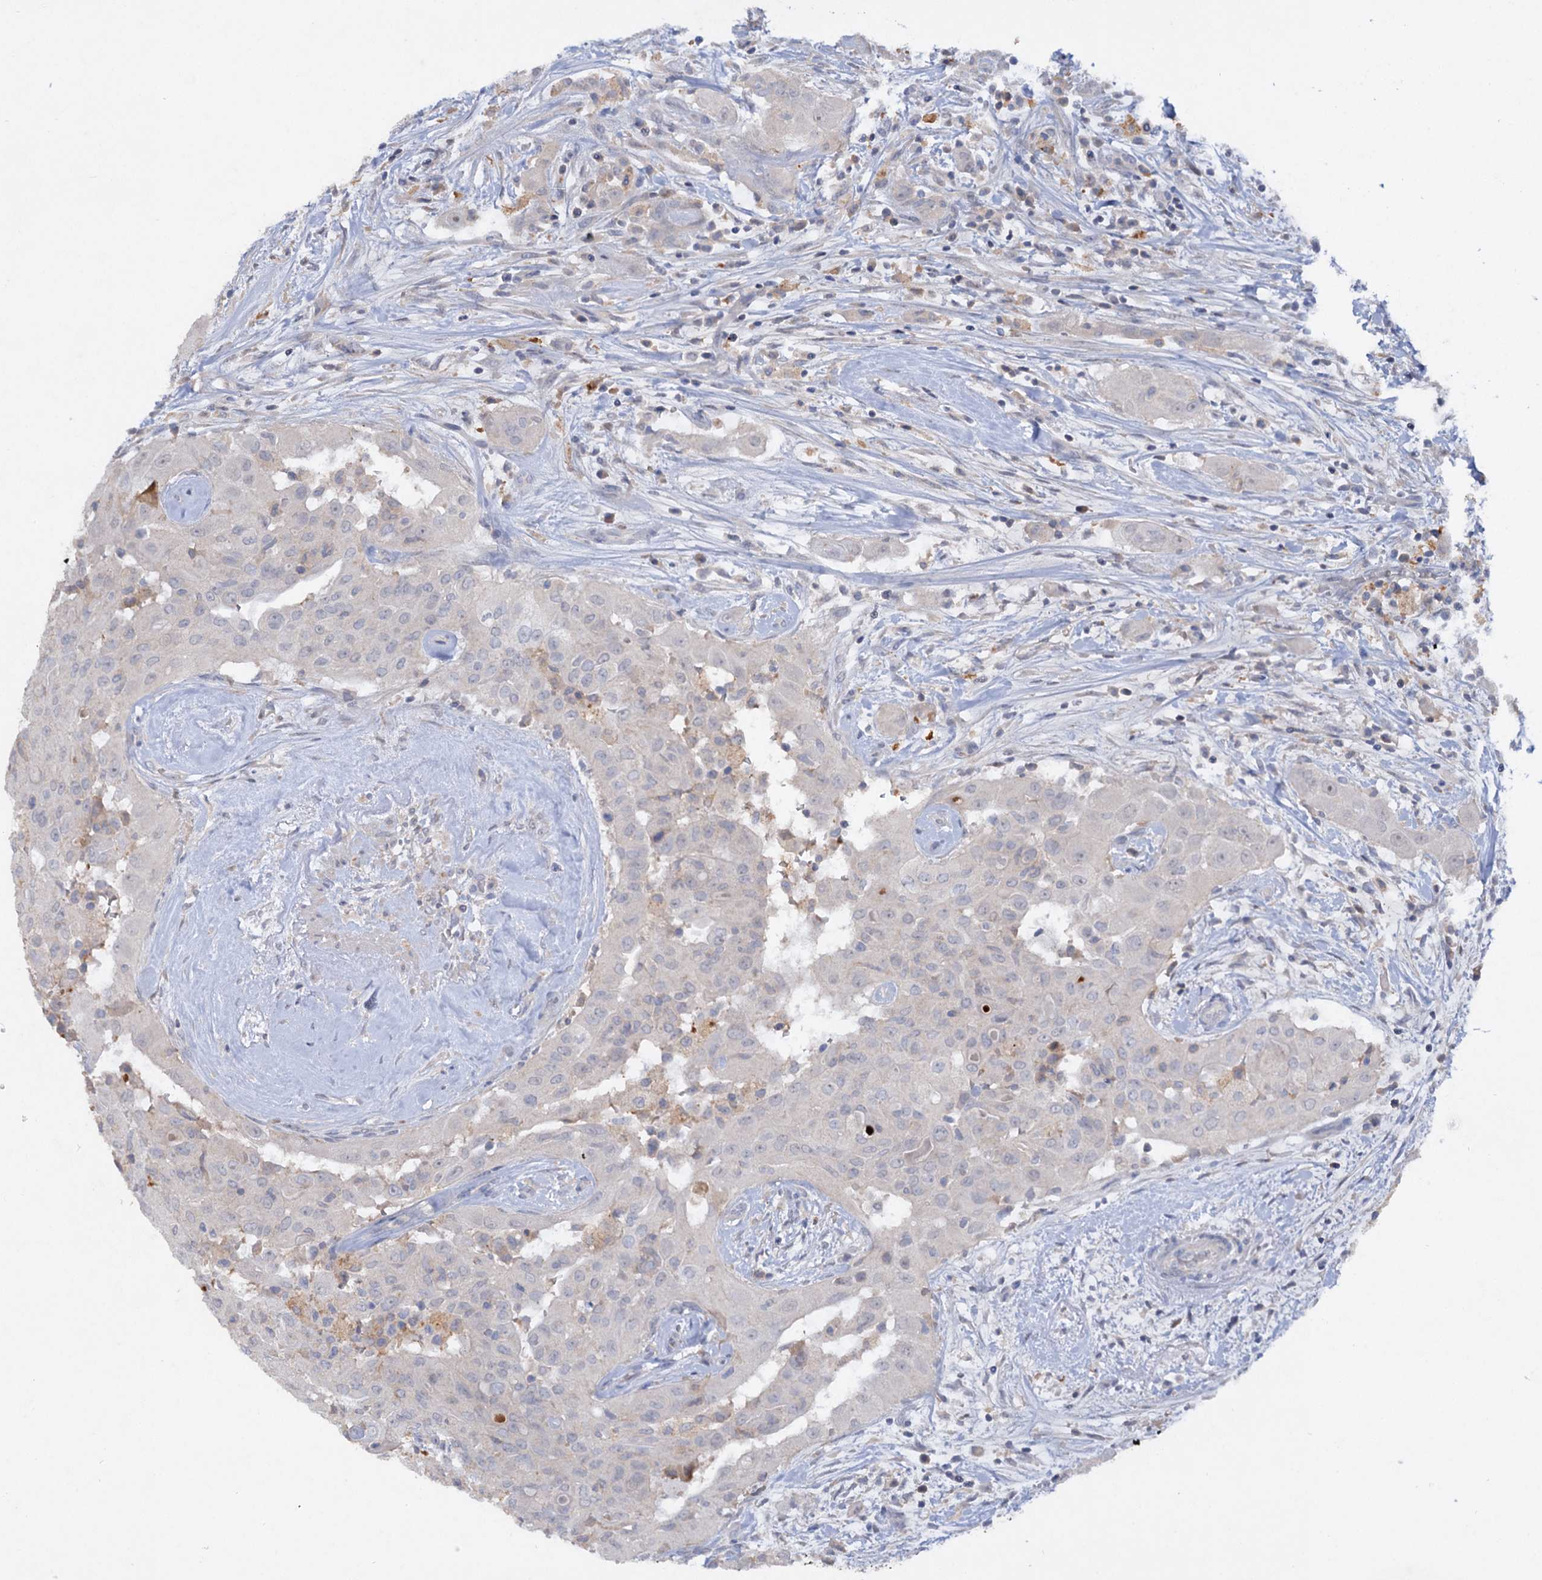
{"staining": {"intensity": "negative", "quantity": "none", "location": "none"}, "tissue": "thyroid cancer", "cell_type": "Tumor cells", "image_type": "cancer", "snomed": [{"axis": "morphology", "description": "Papillary adenocarcinoma, NOS"}, {"axis": "topography", "description": "Thyroid gland"}], "caption": "A high-resolution micrograph shows immunohistochemistry (IHC) staining of thyroid cancer (papillary adenocarcinoma), which reveals no significant staining in tumor cells.", "gene": "ATP4A", "patient": {"sex": "female", "age": 59}}